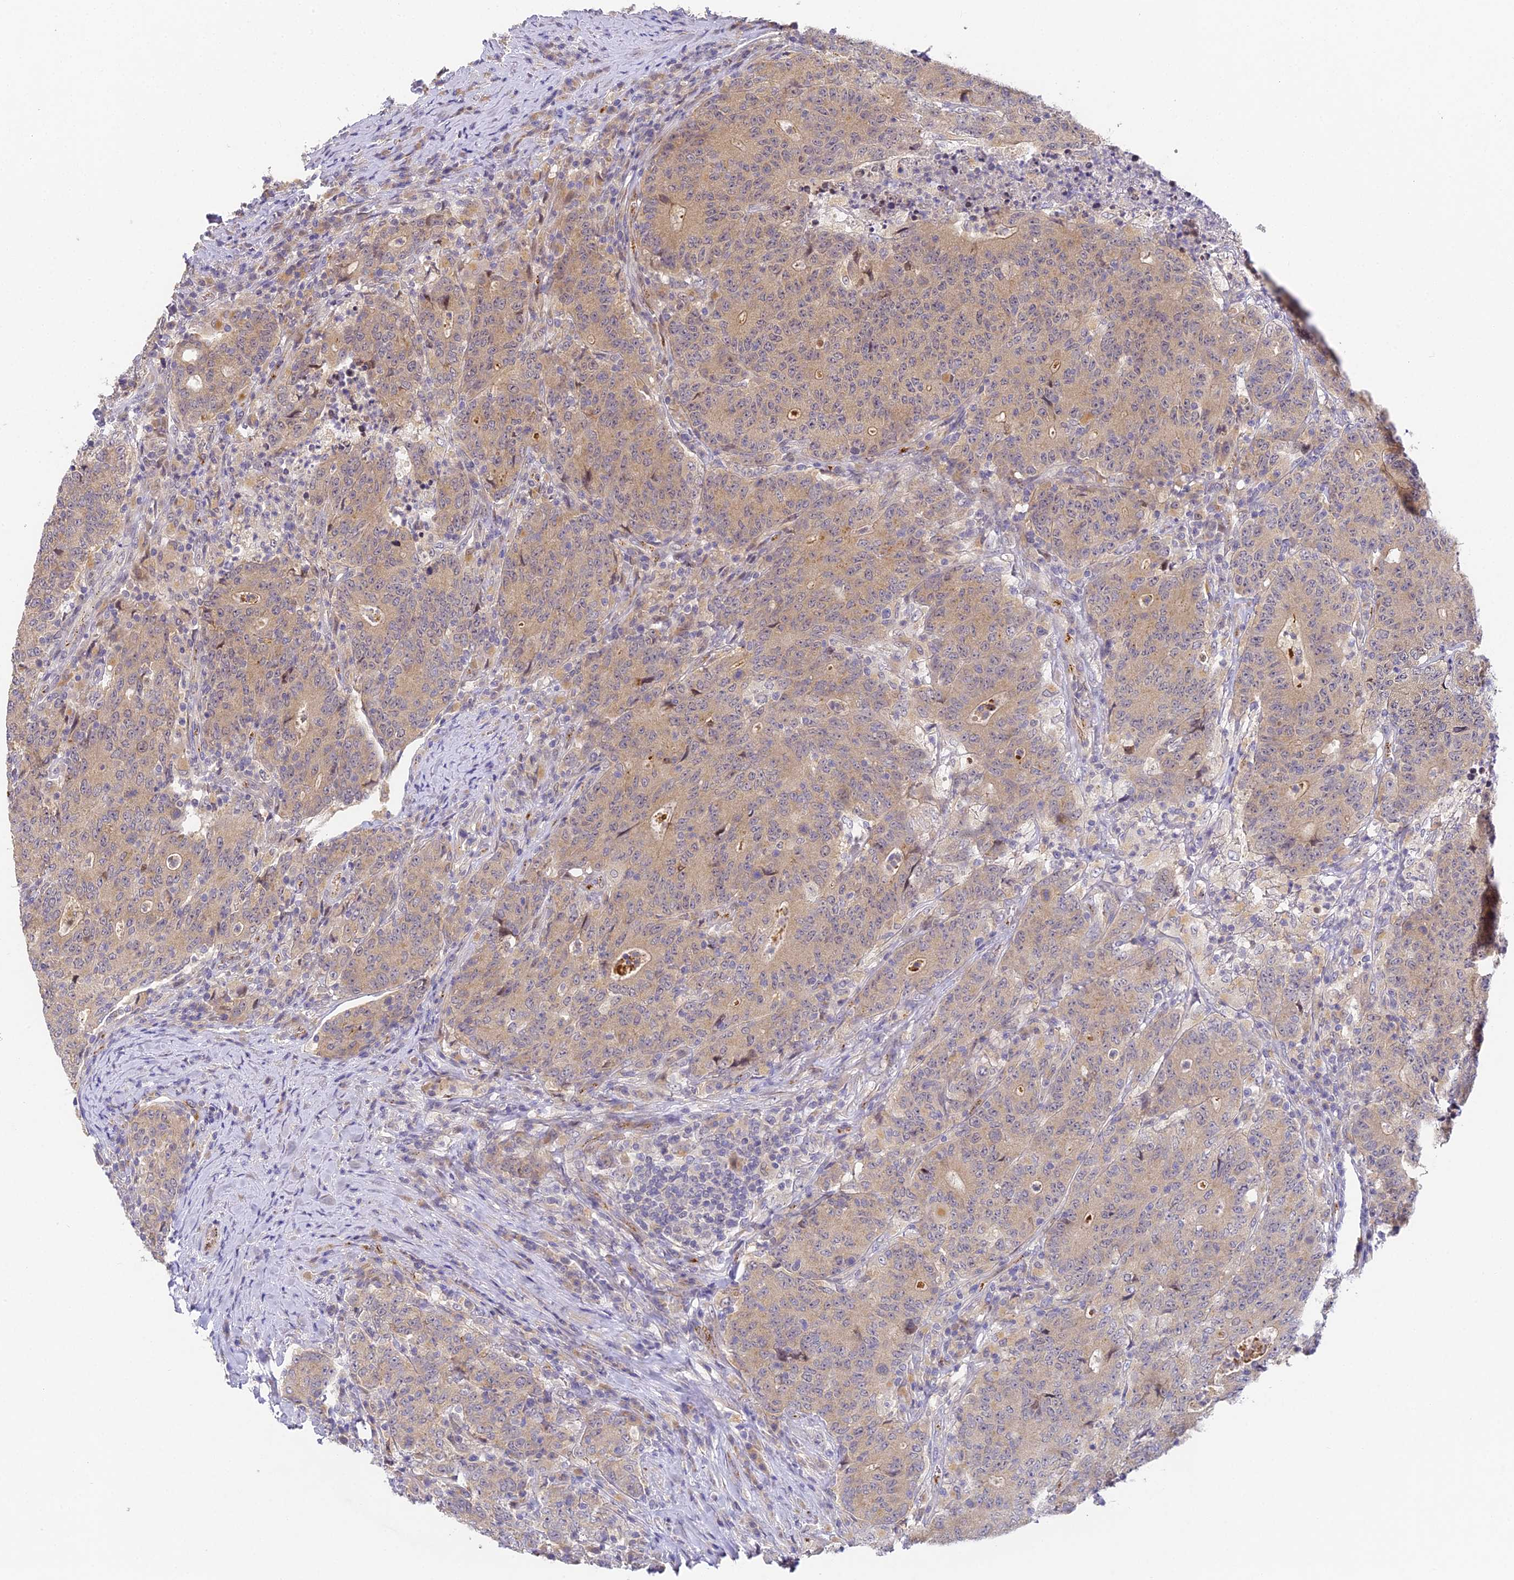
{"staining": {"intensity": "weak", "quantity": ">75%", "location": "cytoplasmic/membranous"}, "tissue": "colorectal cancer", "cell_type": "Tumor cells", "image_type": "cancer", "snomed": [{"axis": "morphology", "description": "Adenocarcinoma, NOS"}, {"axis": "topography", "description": "Colon"}], "caption": "High-magnification brightfield microscopy of colorectal cancer stained with DAB (3,3'-diaminobenzidine) (brown) and counterstained with hematoxylin (blue). tumor cells exhibit weak cytoplasmic/membranous expression is seen in approximately>75% of cells.", "gene": "DNAAF10", "patient": {"sex": "female", "age": 75}}